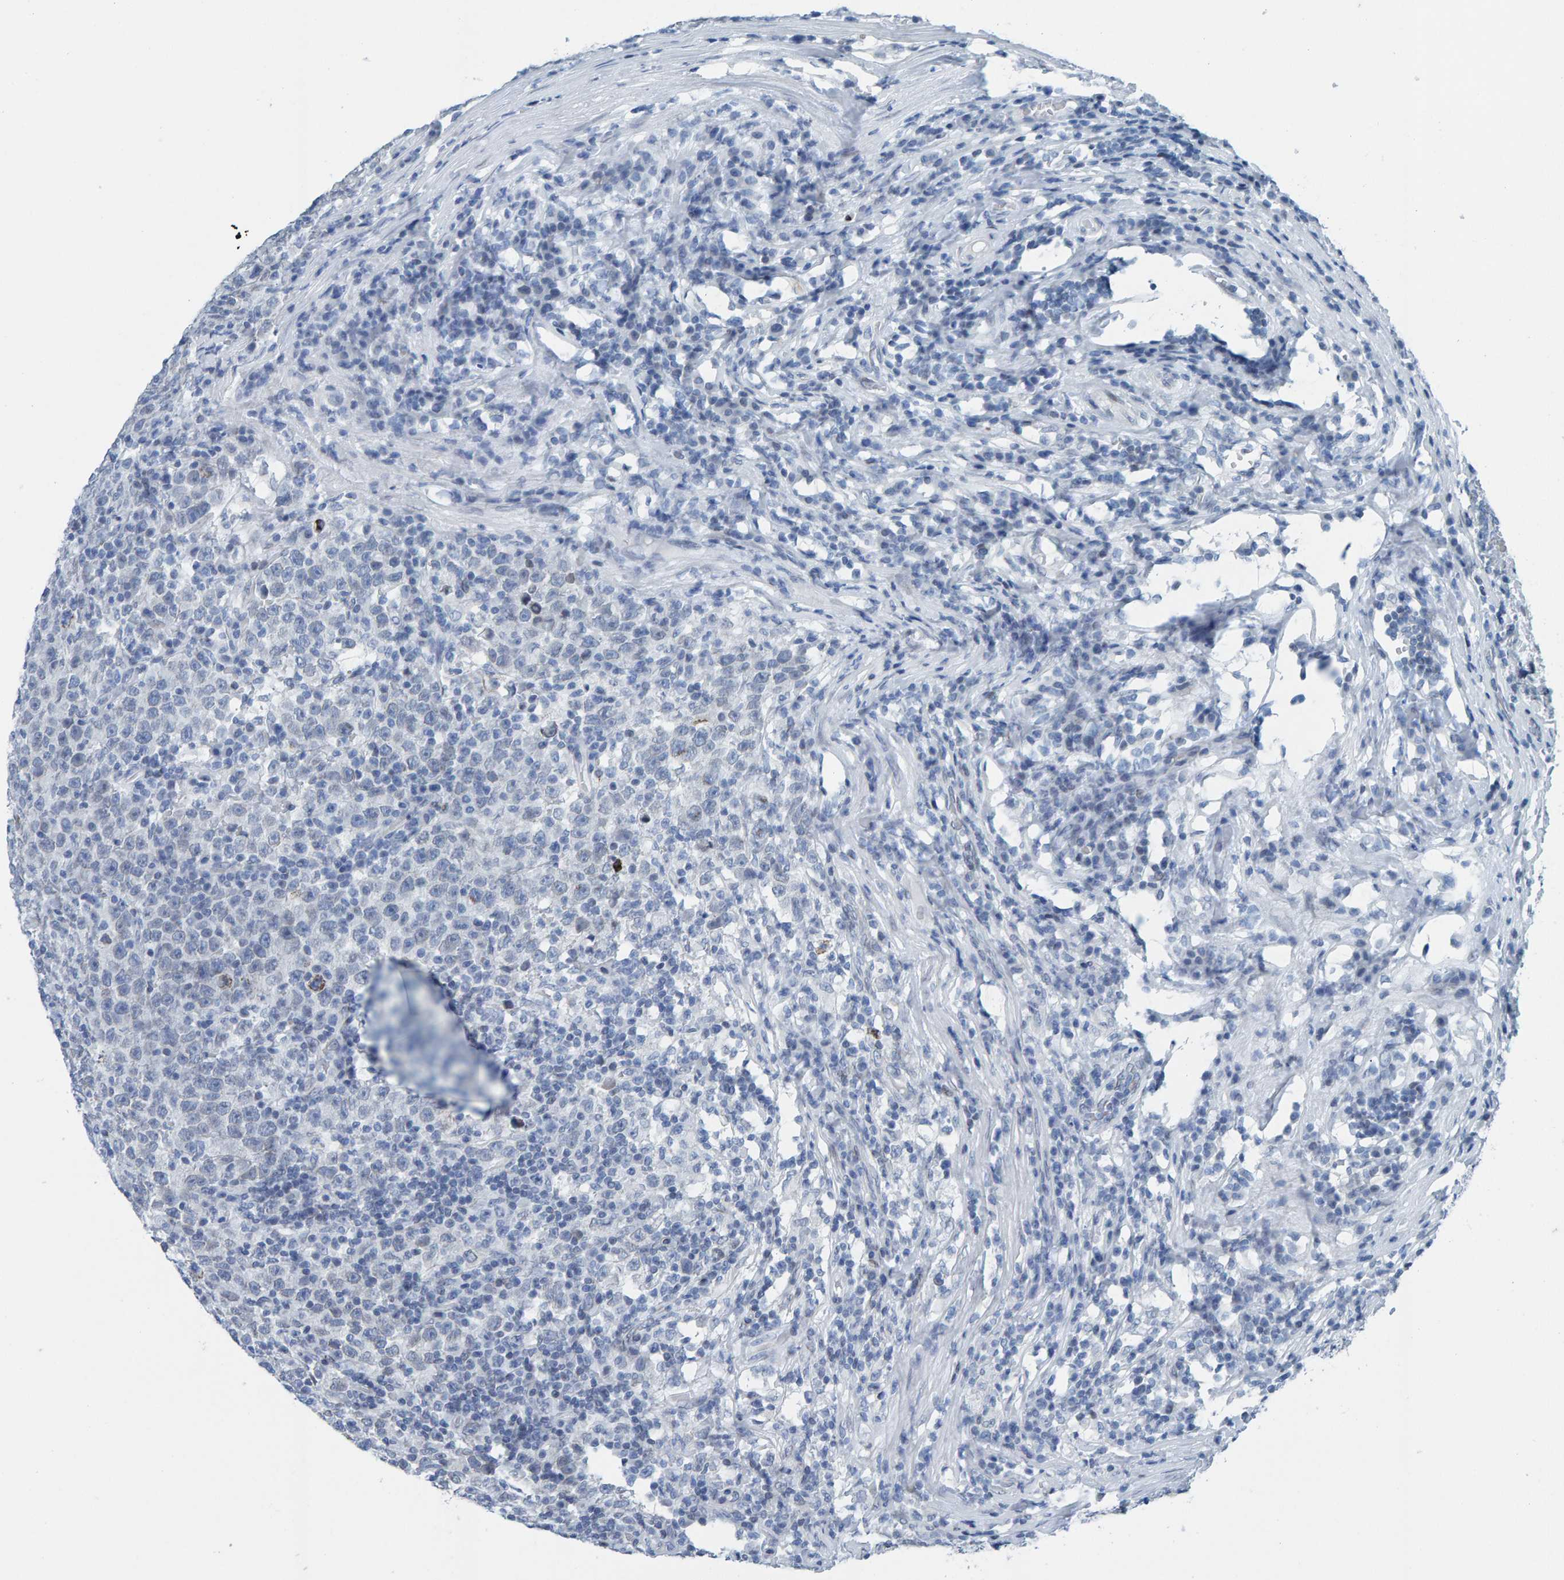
{"staining": {"intensity": "negative", "quantity": "none", "location": "none"}, "tissue": "testis cancer", "cell_type": "Tumor cells", "image_type": "cancer", "snomed": [{"axis": "morphology", "description": "Seminoma, NOS"}, {"axis": "topography", "description": "Testis"}], "caption": "An immunohistochemistry (IHC) histopathology image of testis cancer (seminoma) is shown. There is no staining in tumor cells of testis cancer (seminoma).", "gene": "LMNB2", "patient": {"sex": "male", "age": 43}}